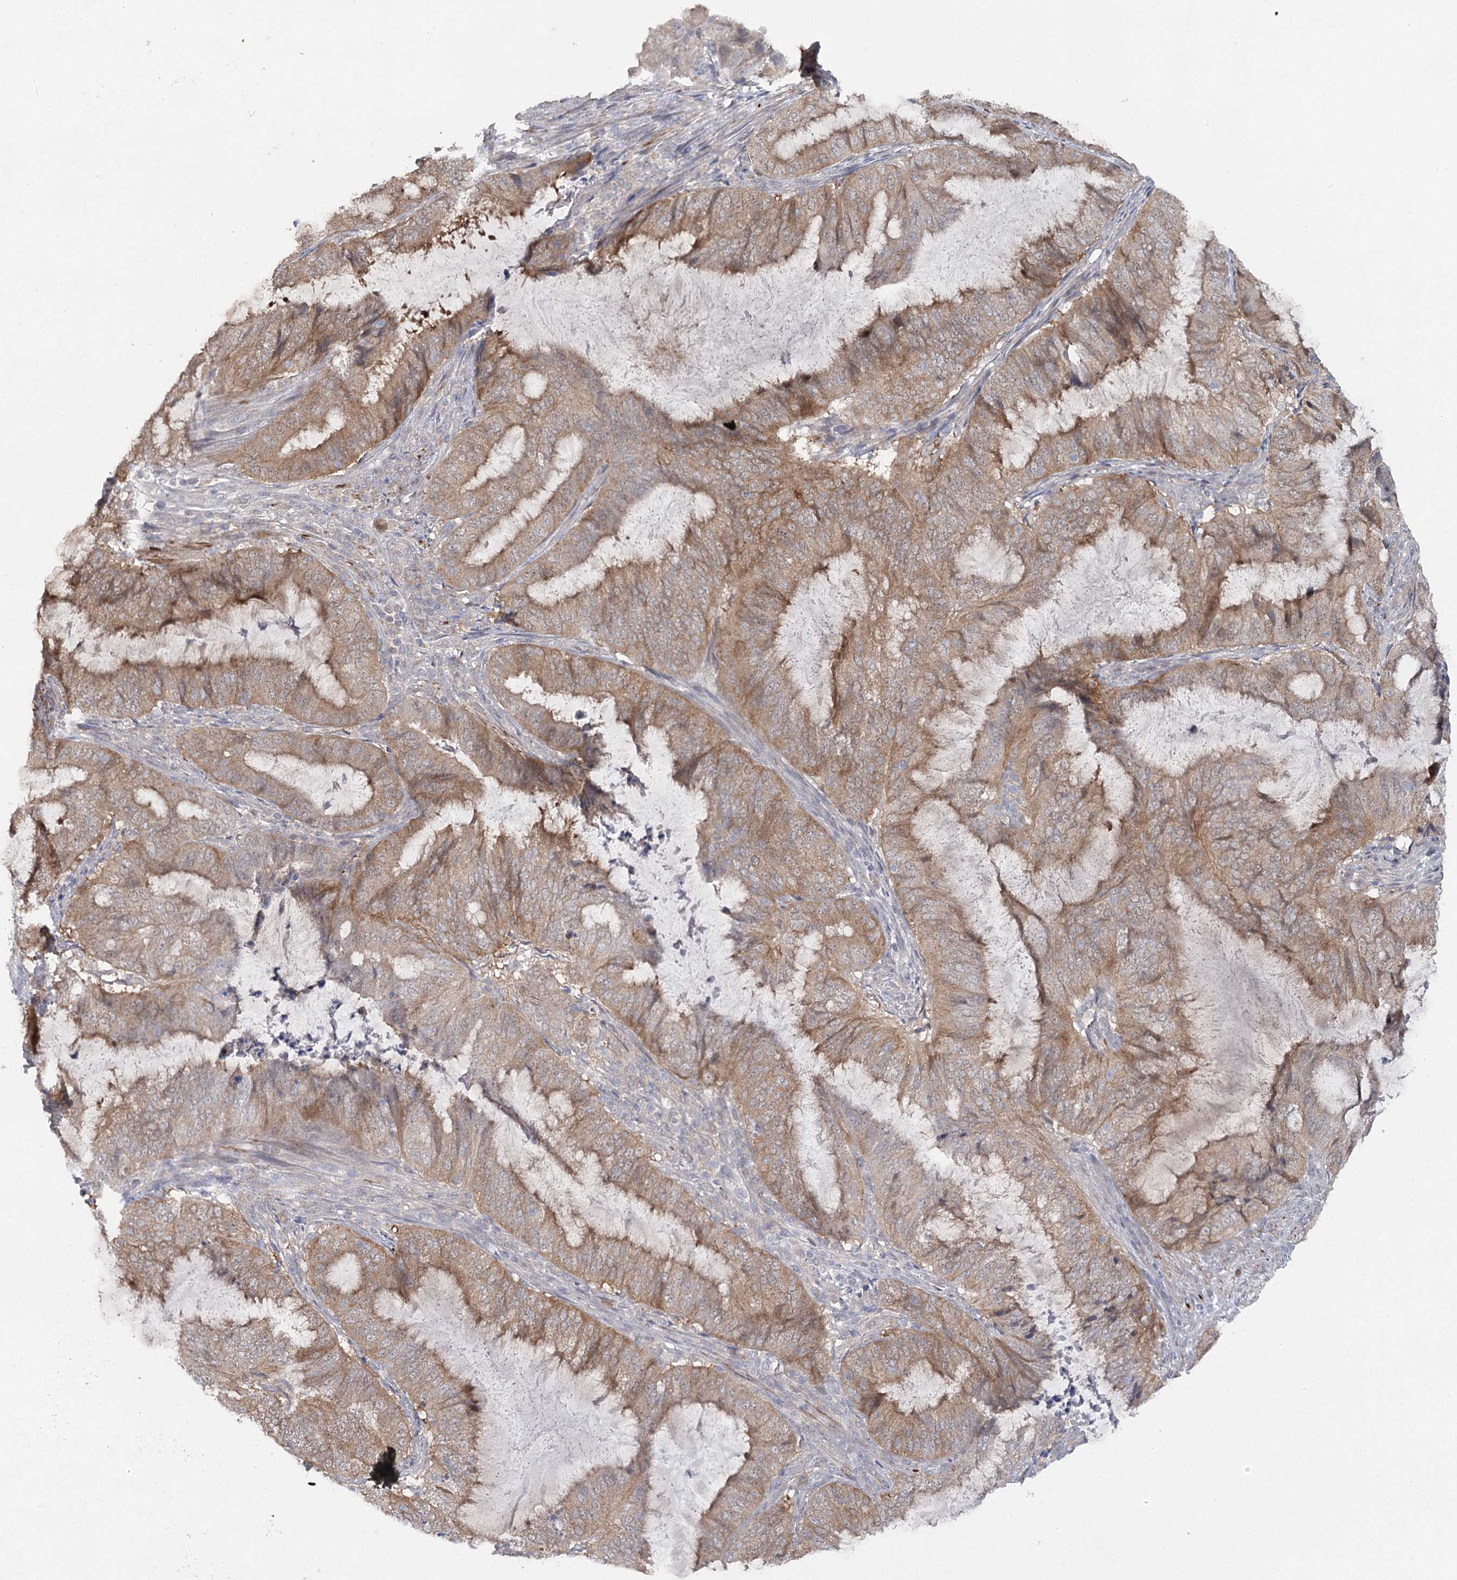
{"staining": {"intensity": "moderate", "quantity": ">75%", "location": "cytoplasmic/membranous"}, "tissue": "endometrial cancer", "cell_type": "Tumor cells", "image_type": "cancer", "snomed": [{"axis": "morphology", "description": "Adenocarcinoma, NOS"}, {"axis": "topography", "description": "Endometrium"}], "caption": "This is an image of immunohistochemistry staining of endometrial cancer, which shows moderate positivity in the cytoplasmic/membranous of tumor cells.", "gene": "MAP3K13", "patient": {"sex": "female", "age": 51}}